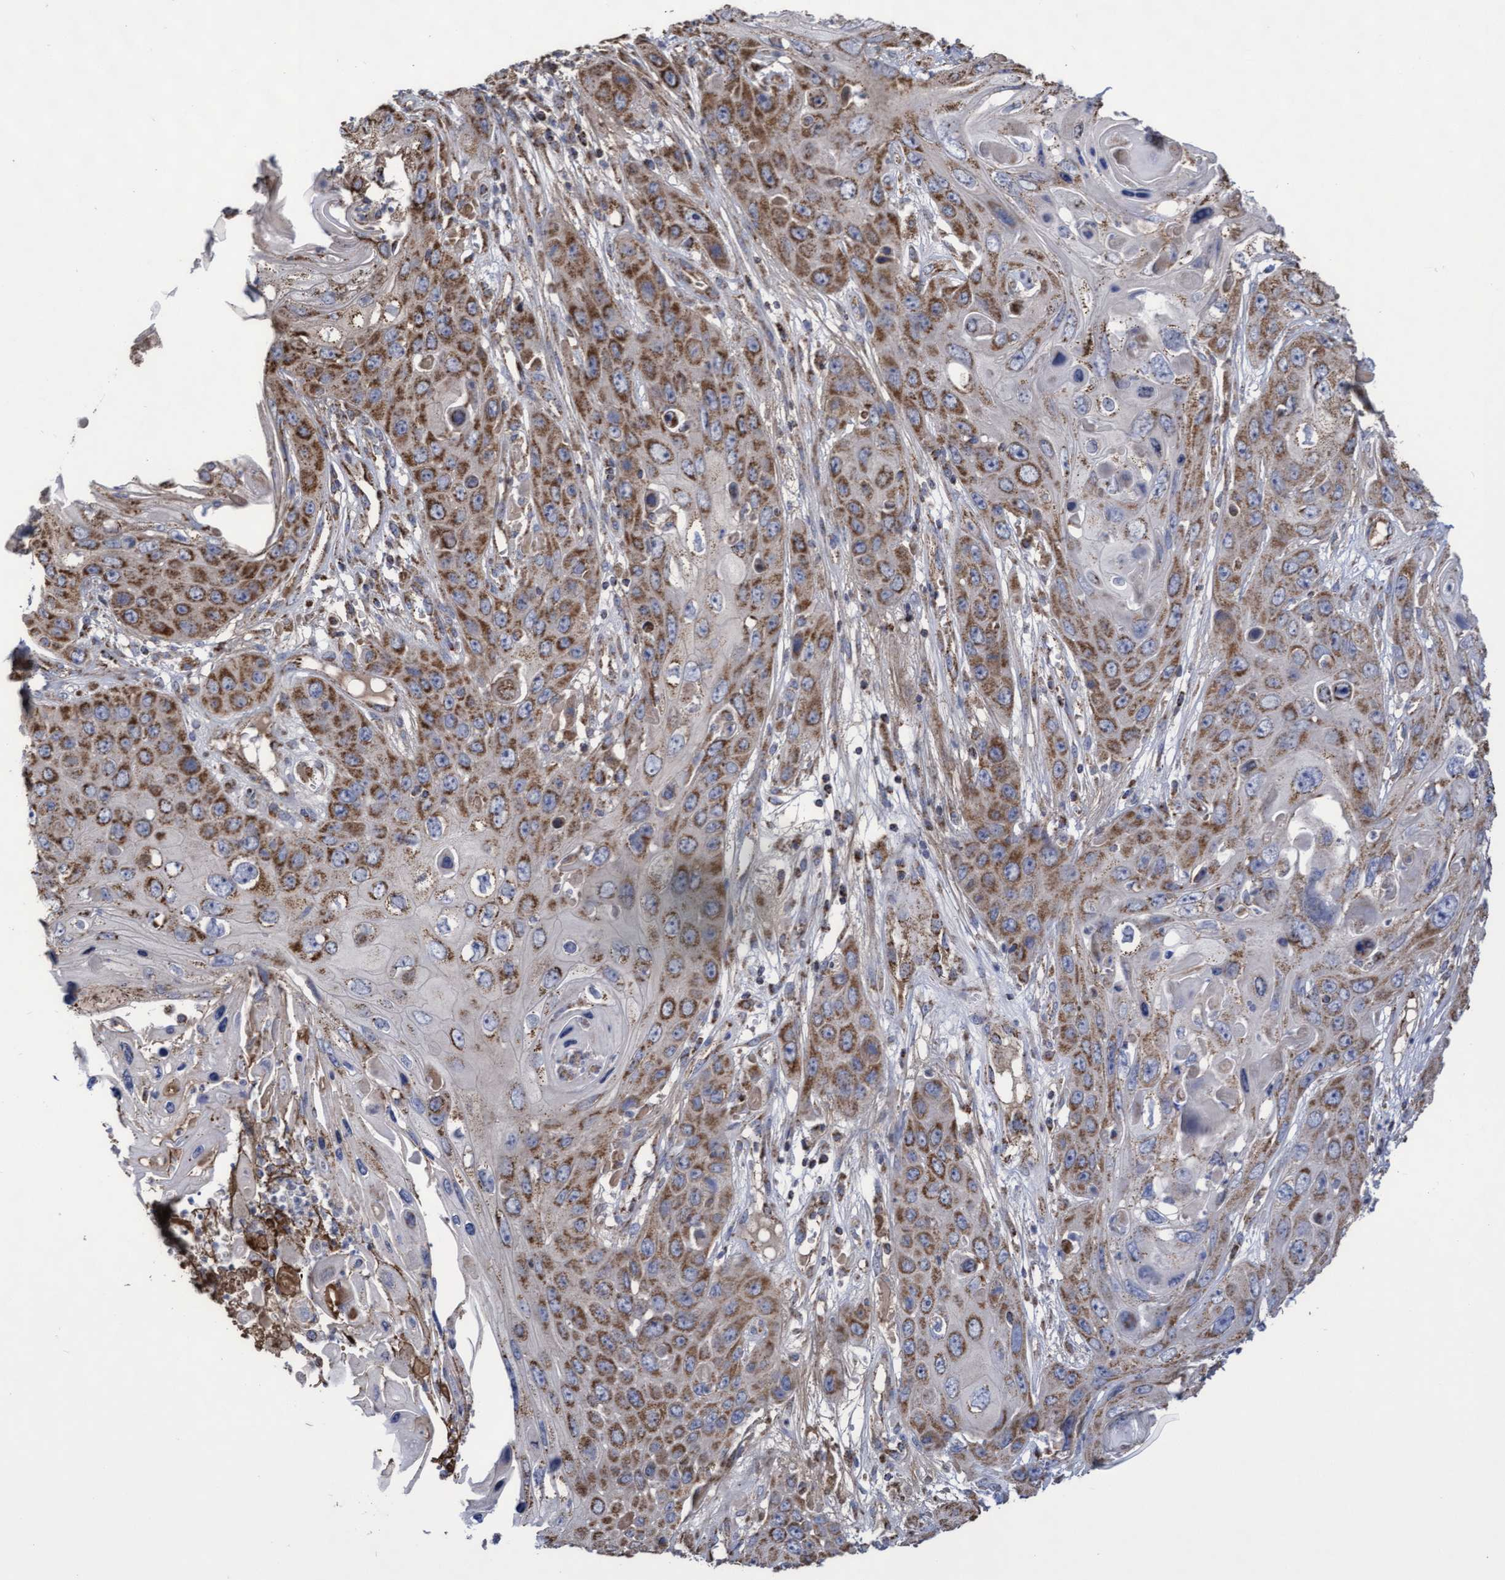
{"staining": {"intensity": "strong", "quantity": ">75%", "location": "cytoplasmic/membranous"}, "tissue": "skin cancer", "cell_type": "Tumor cells", "image_type": "cancer", "snomed": [{"axis": "morphology", "description": "Squamous cell carcinoma, NOS"}, {"axis": "topography", "description": "Skin"}], "caption": "Strong cytoplasmic/membranous staining is appreciated in approximately >75% of tumor cells in skin squamous cell carcinoma. The protein is shown in brown color, while the nuclei are stained blue.", "gene": "COBL", "patient": {"sex": "male", "age": 55}}